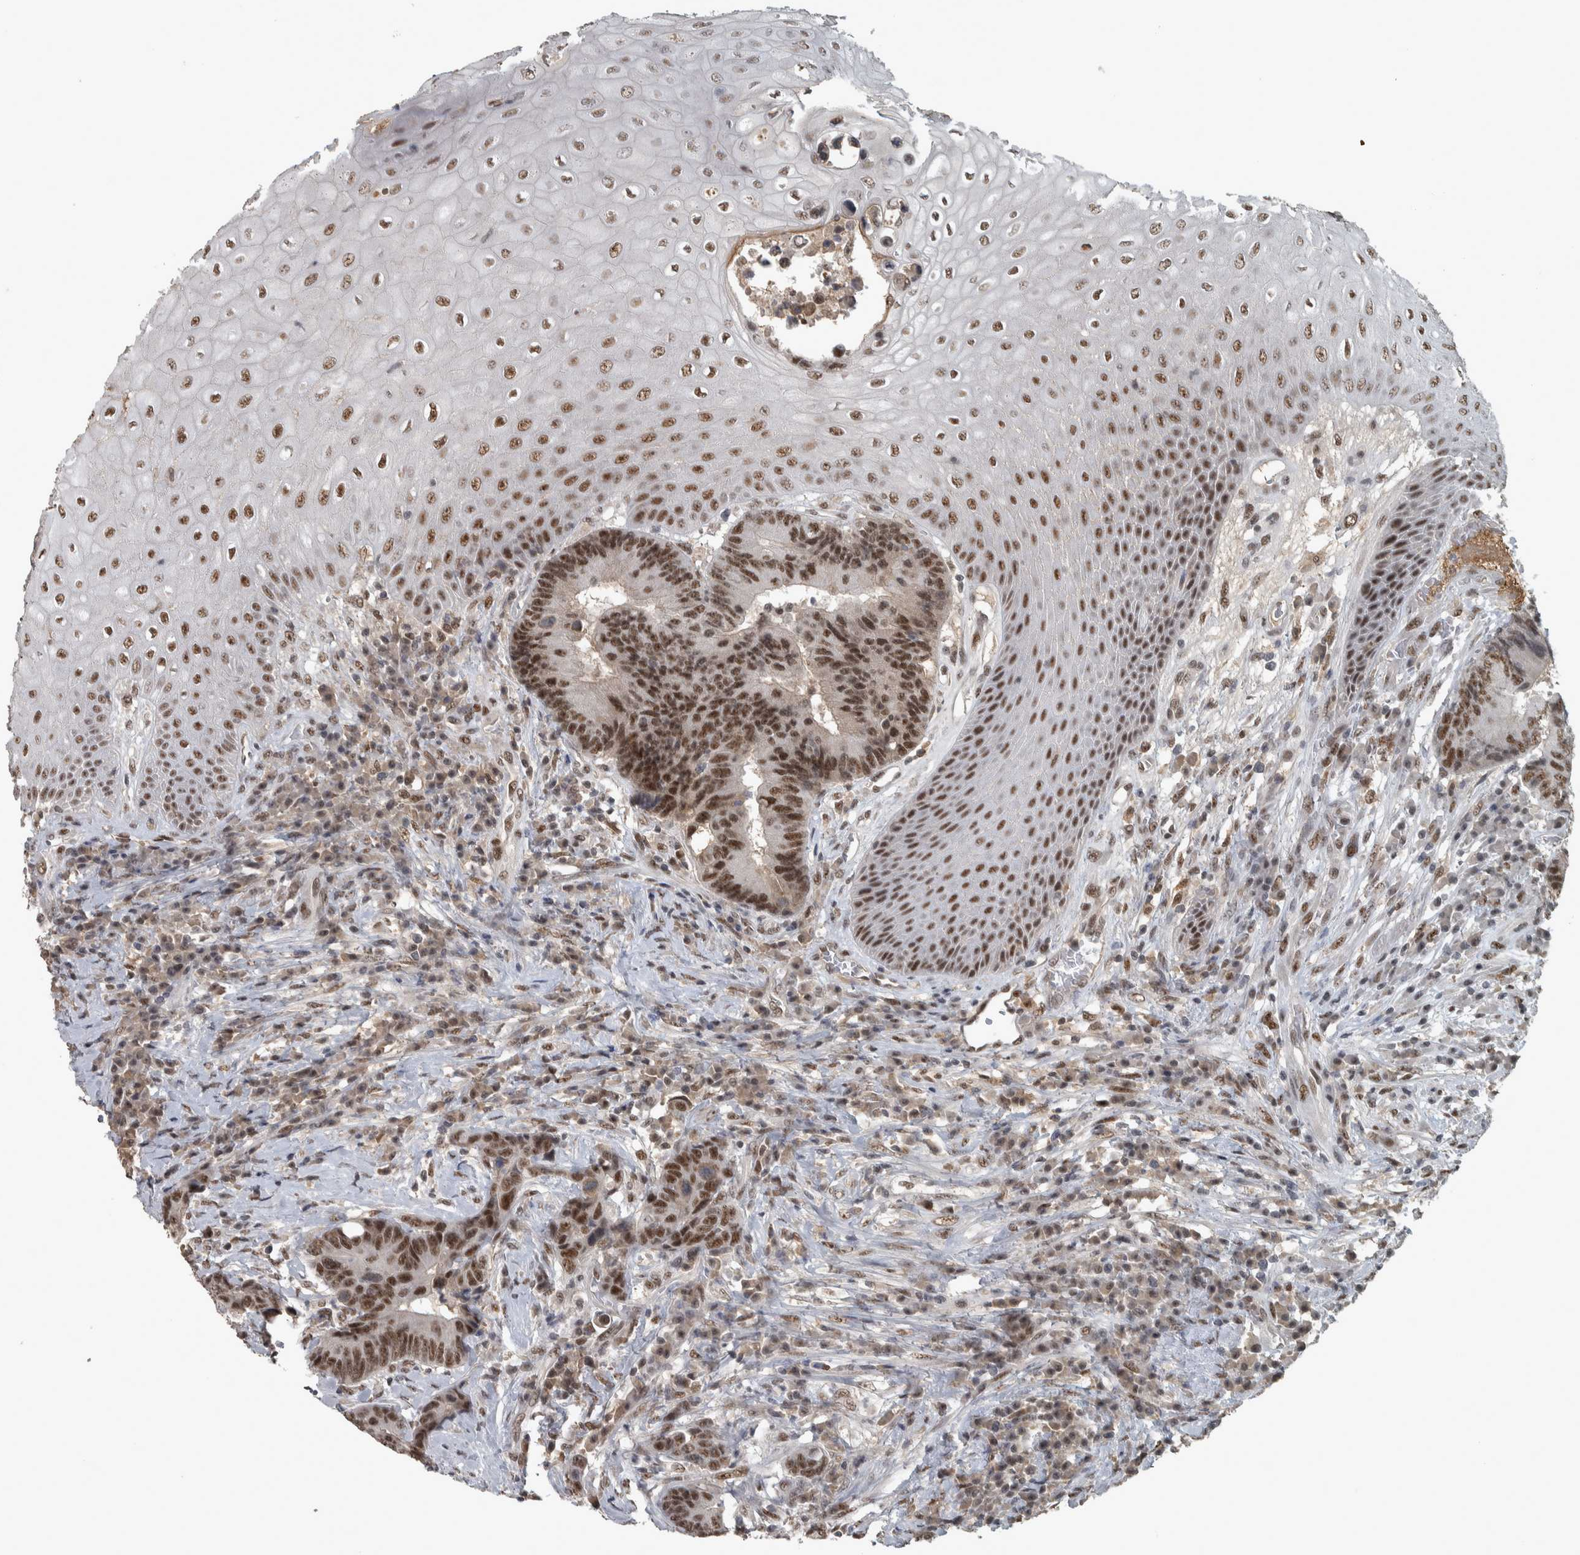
{"staining": {"intensity": "strong", "quantity": ">75%", "location": "nuclear"}, "tissue": "colorectal cancer", "cell_type": "Tumor cells", "image_type": "cancer", "snomed": [{"axis": "morphology", "description": "Adenocarcinoma, NOS"}, {"axis": "topography", "description": "Rectum"}, {"axis": "topography", "description": "Anal"}], "caption": "Protein expression analysis of colorectal adenocarcinoma shows strong nuclear expression in about >75% of tumor cells. The staining was performed using DAB (3,3'-diaminobenzidine) to visualize the protein expression in brown, while the nuclei were stained in blue with hematoxylin (Magnification: 20x).", "gene": "DDX42", "patient": {"sex": "female", "age": 89}}